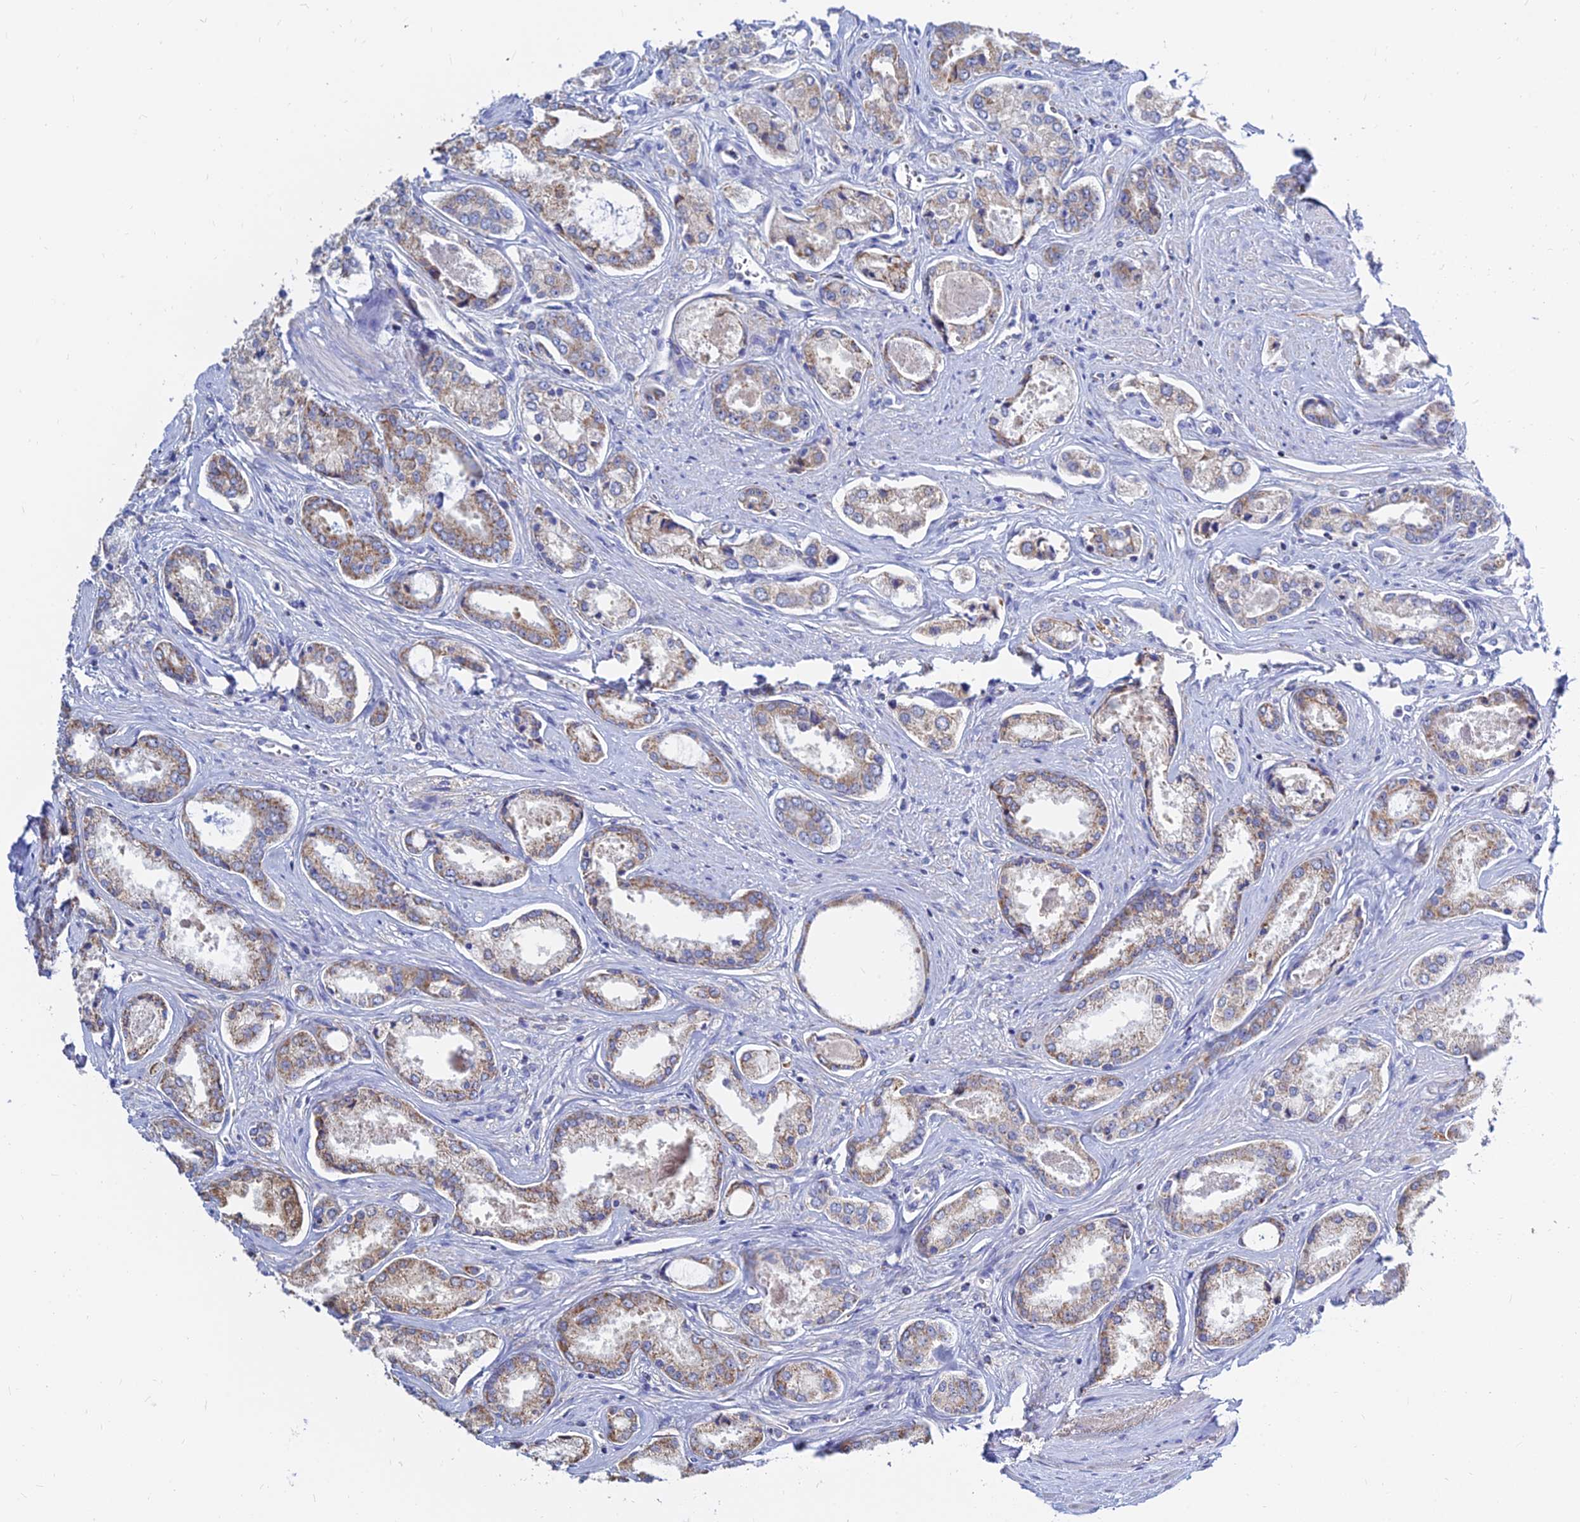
{"staining": {"intensity": "weak", "quantity": ">75%", "location": "cytoplasmic/membranous"}, "tissue": "prostate cancer", "cell_type": "Tumor cells", "image_type": "cancer", "snomed": [{"axis": "morphology", "description": "Adenocarcinoma, Low grade"}, {"axis": "topography", "description": "Prostate"}], "caption": "A brown stain shows weak cytoplasmic/membranous staining of a protein in human prostate cancer (adenocarcinoma (low-grade)) tumor cells.", "gene": "MGST1", "patient": {"sex": "male", "age": 68}}